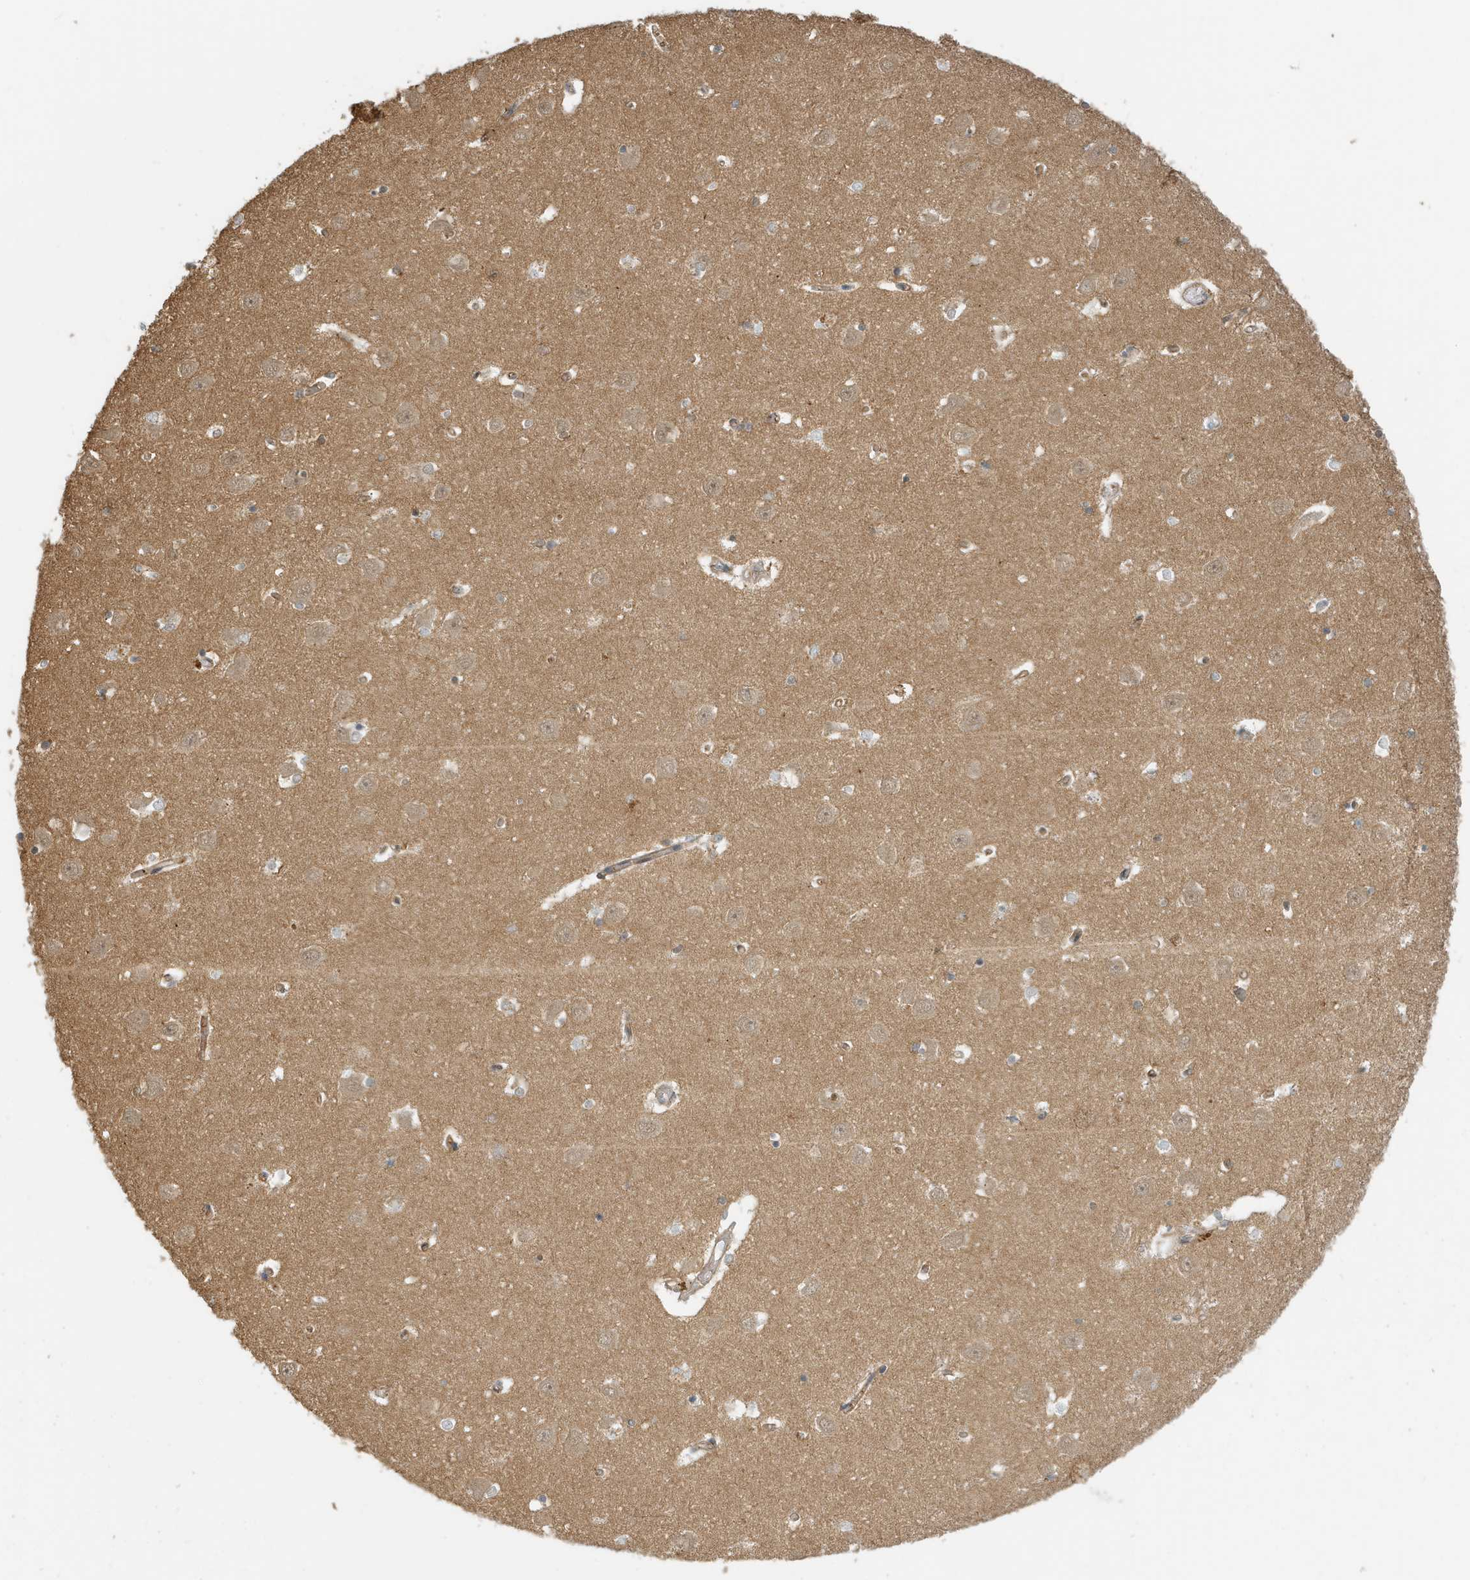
{"staining": {"intensity": "negative", "quantity": "none", "location": "none"}, "tissue": "hippocampus", "cell_type": "Glial cells", "image_type": "normal", "snomed": [{"axis": "morphology", "description": "Normal tissue, NOS"}, {"axis": "topography", "description": "Hippocampus"}], "caption": "Protein analysis of normal hippocampus shows no significant staining in glial cells. (IHC, brightfield microscopy, high magnification).", "gene": "FYCO1", "patient": {"sex": "male", "age": 70}}